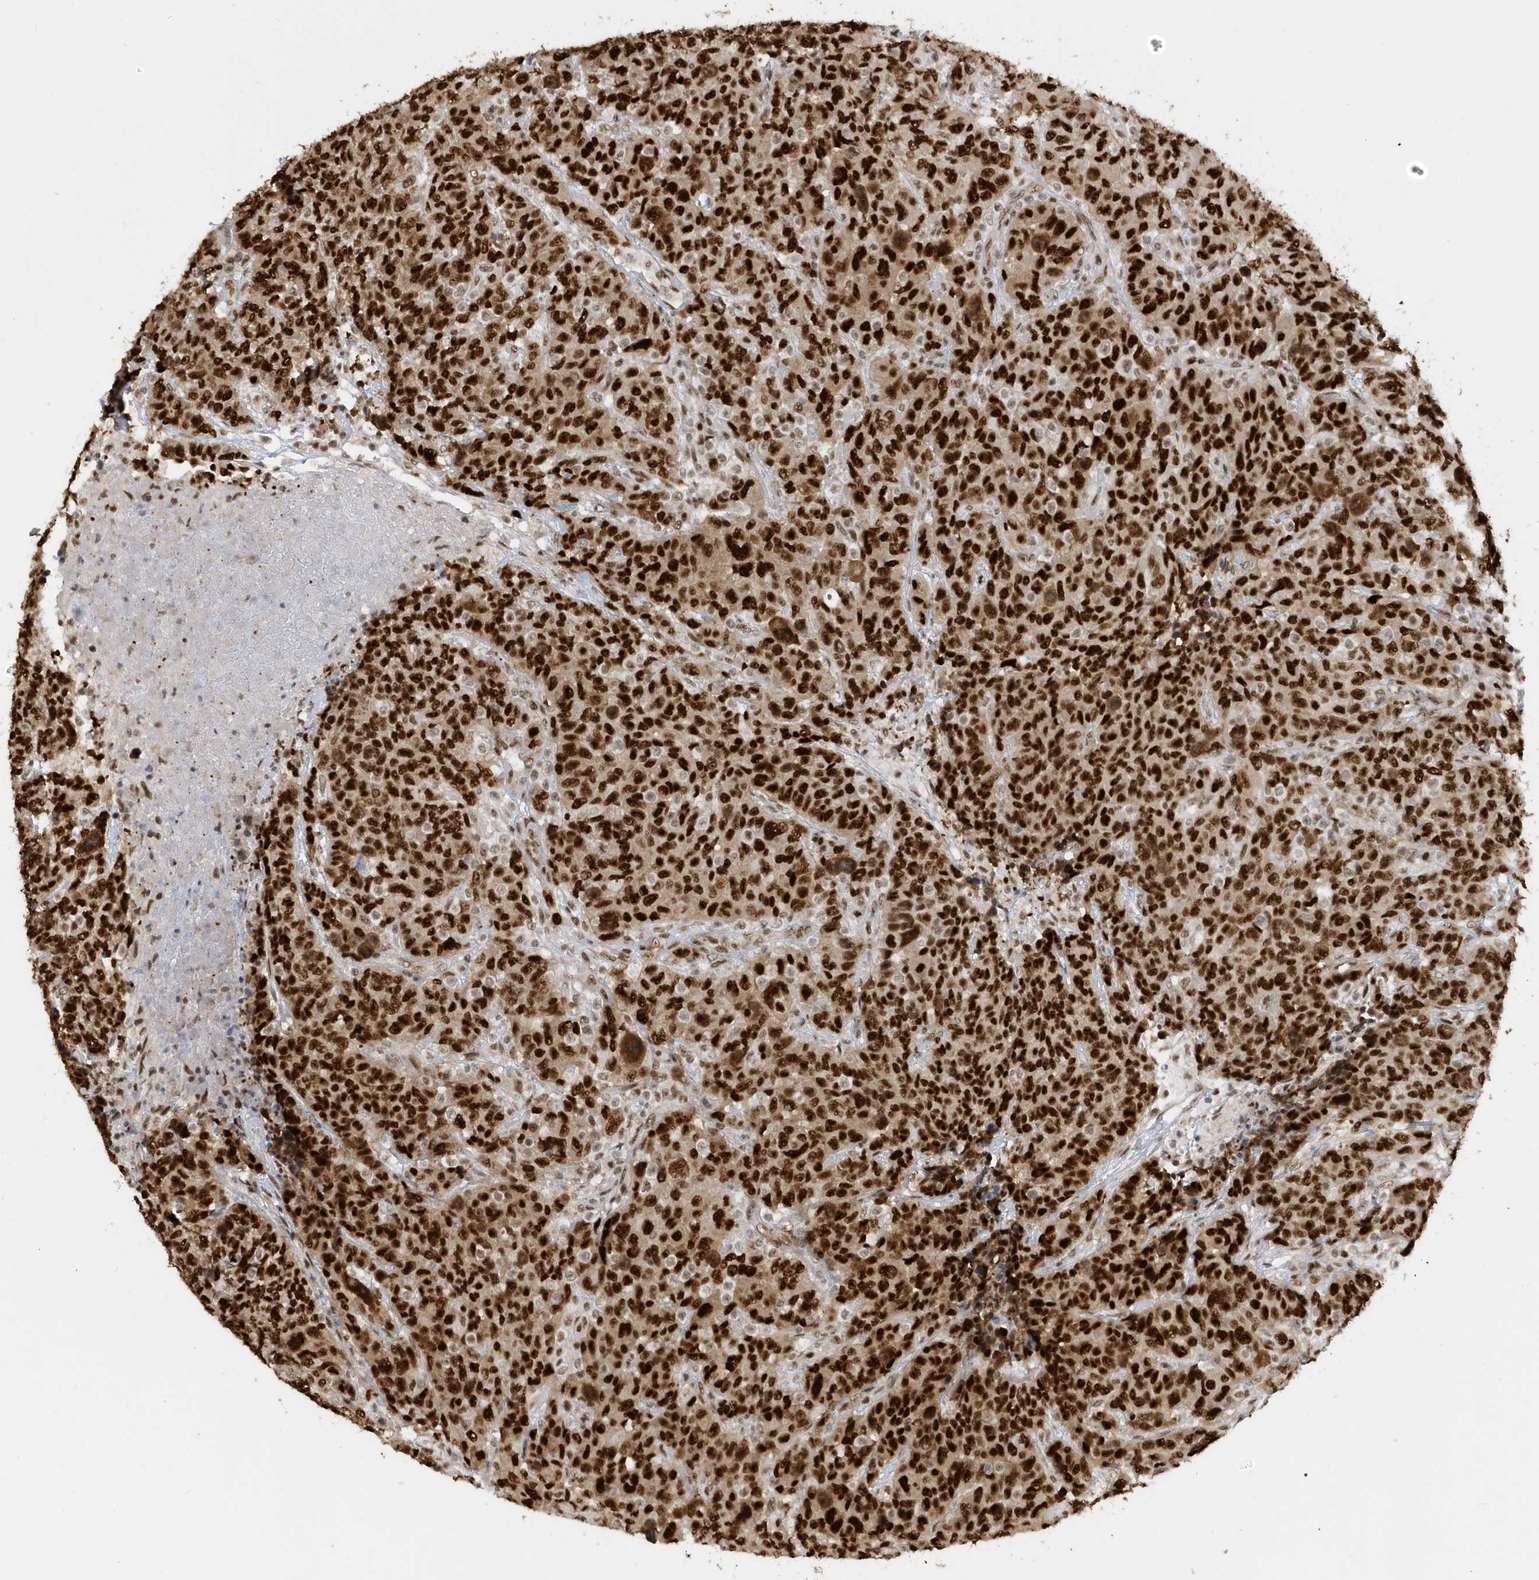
{"staining": {"intensity": "strong", "quantity": ">75%", "location": "nuclear"}, "tissue": "breast cancer", "cell_type": "Tumor cells", "image_type": "cancer", "snomed": [{"axis": "morphology", "description": "Duct carcinoma"}, {"axis": "topography", "description": "Breast"}], "caption": "Breast cancer (invasive ductal carcinoma) was stained to show a protein in brown. There is high levels of strong nuclear expression in about >75% of tumor cells. Nuclei are stained in blue.", "gene": "SEPHS1", "patient": {"sex": "female", "age": 37}}